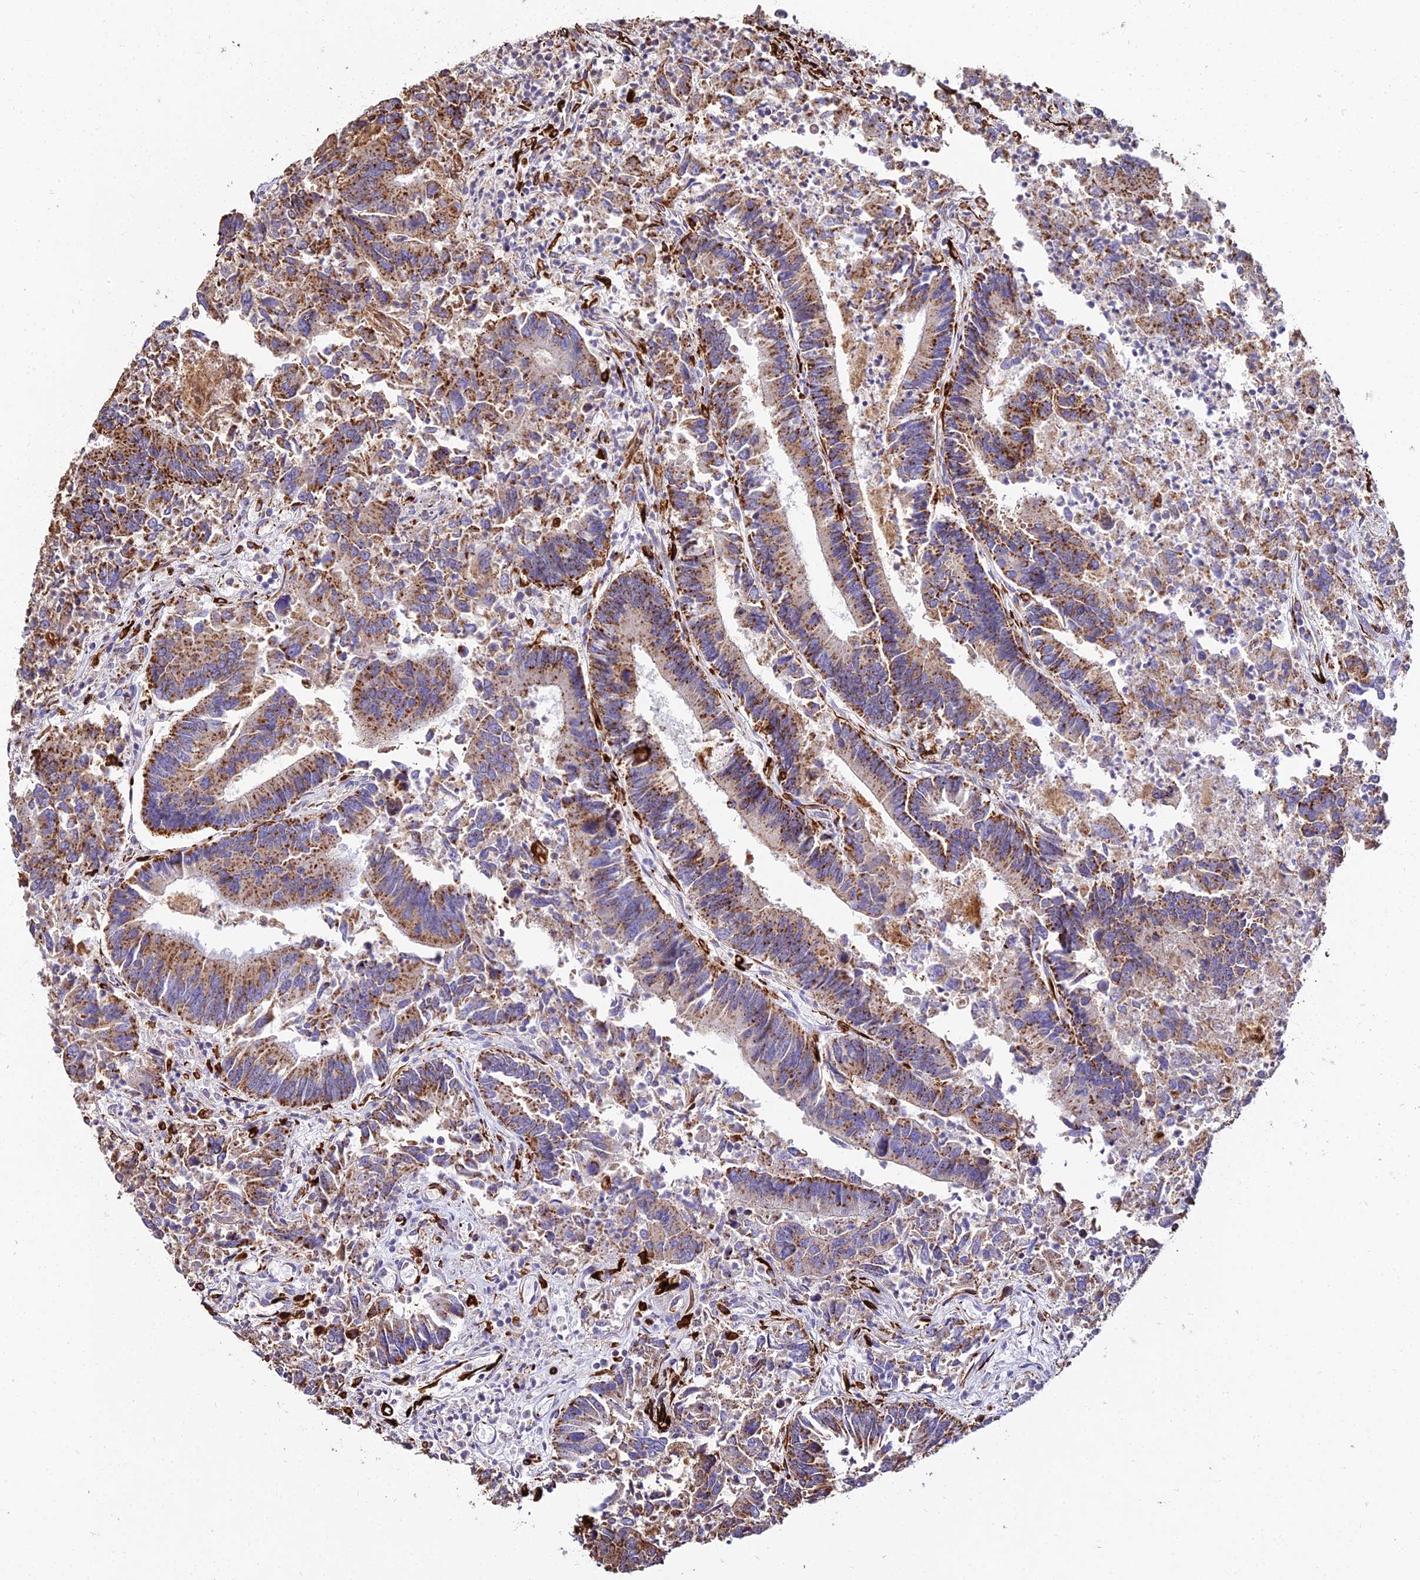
{"staining": {"intensity": "strong", "quantity": ">75%", "location": "cytoplasmic/membranous"}, "tissue": "colorectal cancer", "cell_type": "Tumor cells", "image_type": "cancer", "snomed": [{"axis": "morphology", "description": "Adenocarcinoma, NOS"}, {"axis": "topography", "description": "Colon"}], "caption": "Colorectal adenocarcinoma tissue displays strong cytoplasmic/membranous positivity in about >75% of tumor cells, visualized by immunohistochemistry.", "gene": "PEX19", "patient": {"sex": "female", "age": 67}}